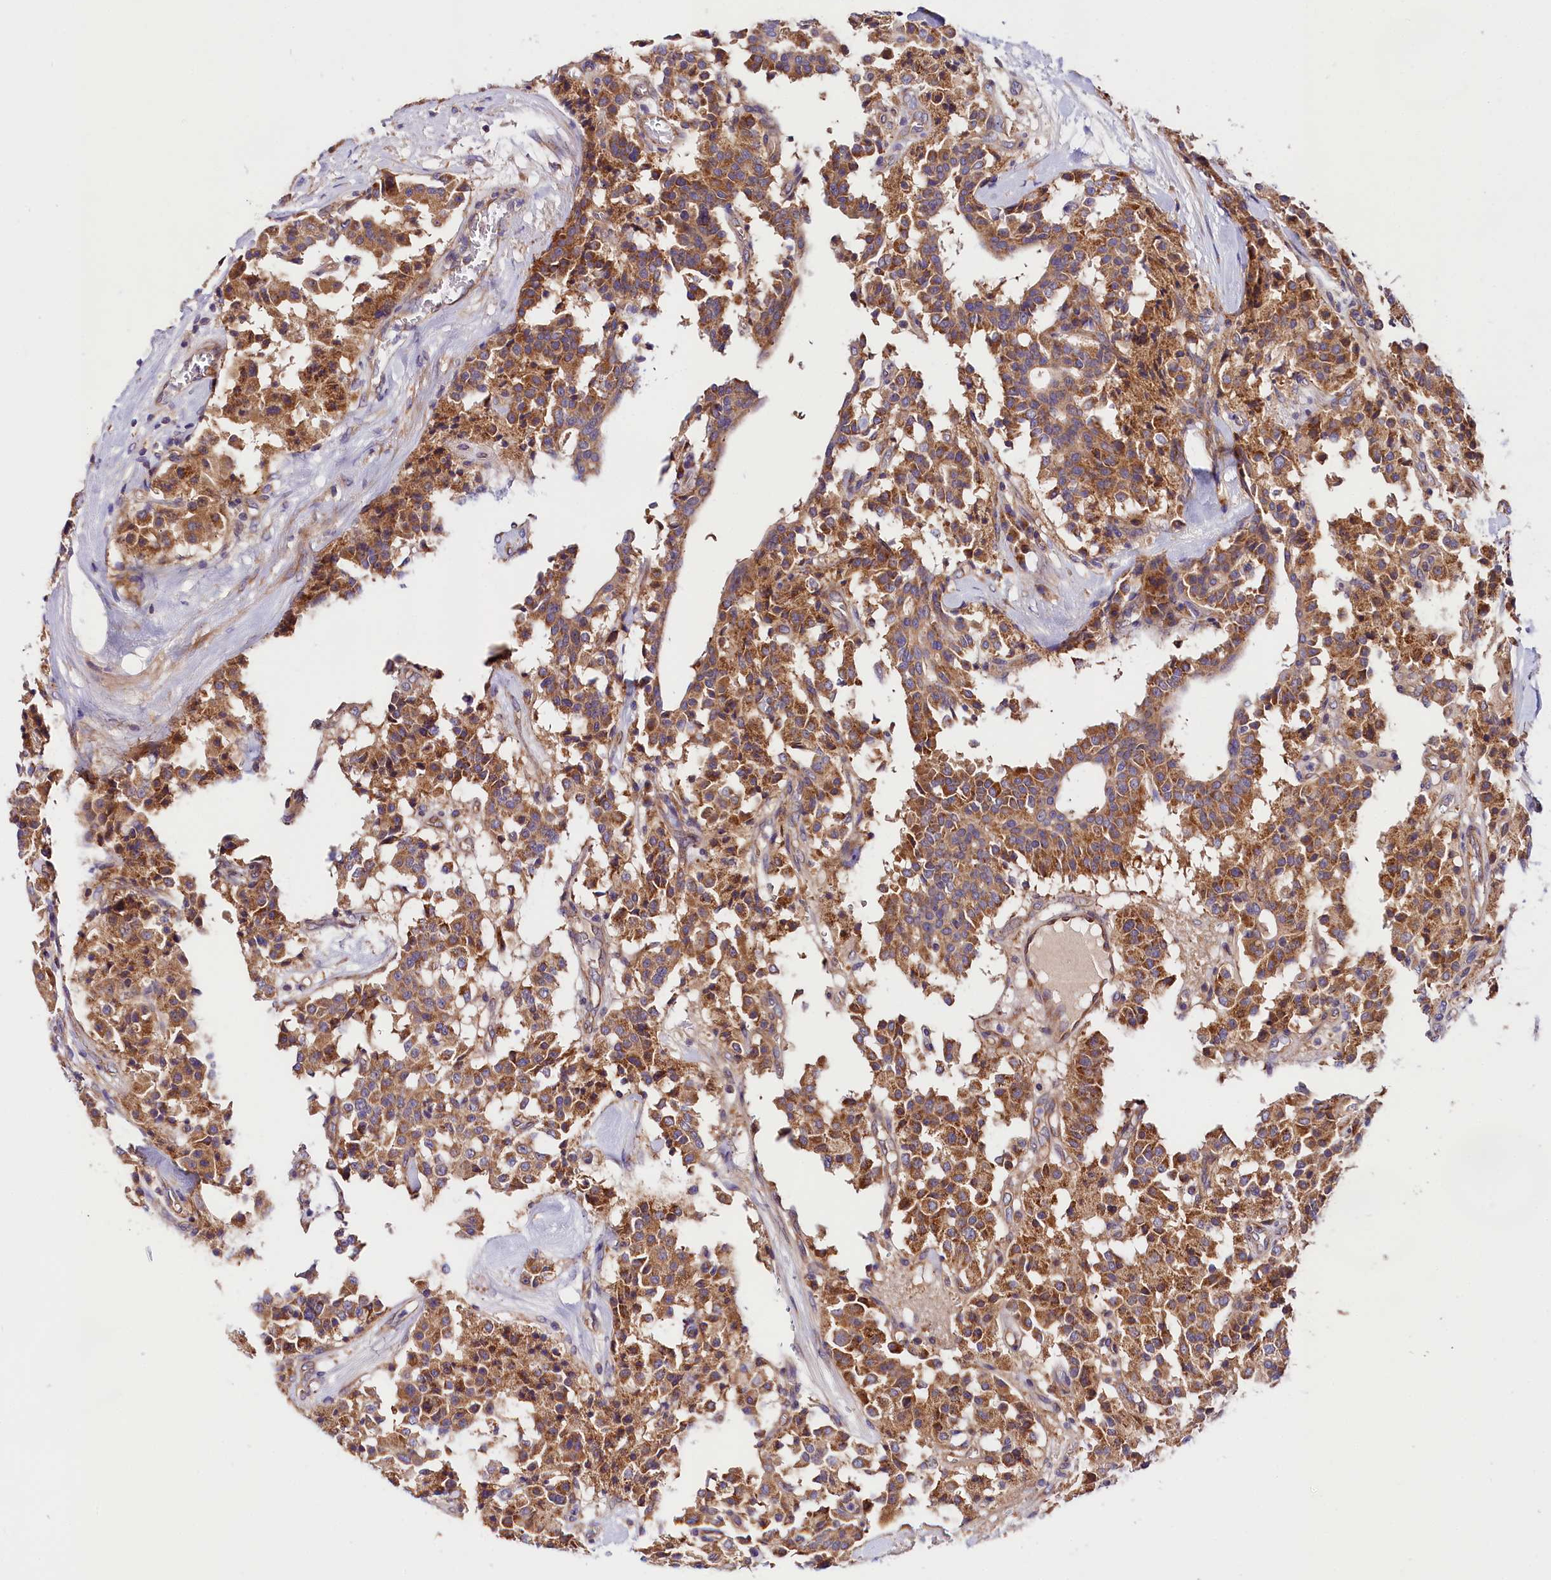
{"staining": {"intensity": "moderate", "quantity": ">75%", "location": "cytoplasmic/membranous"}, "tissue": "carcinoid", "cell_type": "Tumor cells", "image_type": "cancer", "snomed": [{"axis": "morphology", "description": "Carcinoid, malignant, NOS"}, {"axis": "topography", "description": "Lung"}], "caption": "Human carcinoid stained for a protein (brown) displays moderate cytoplasmic/membranous positive positivity in about >75% of tumor cells.", "gene": "SPG11", "patient": {"sex": "male", "age": 30}}